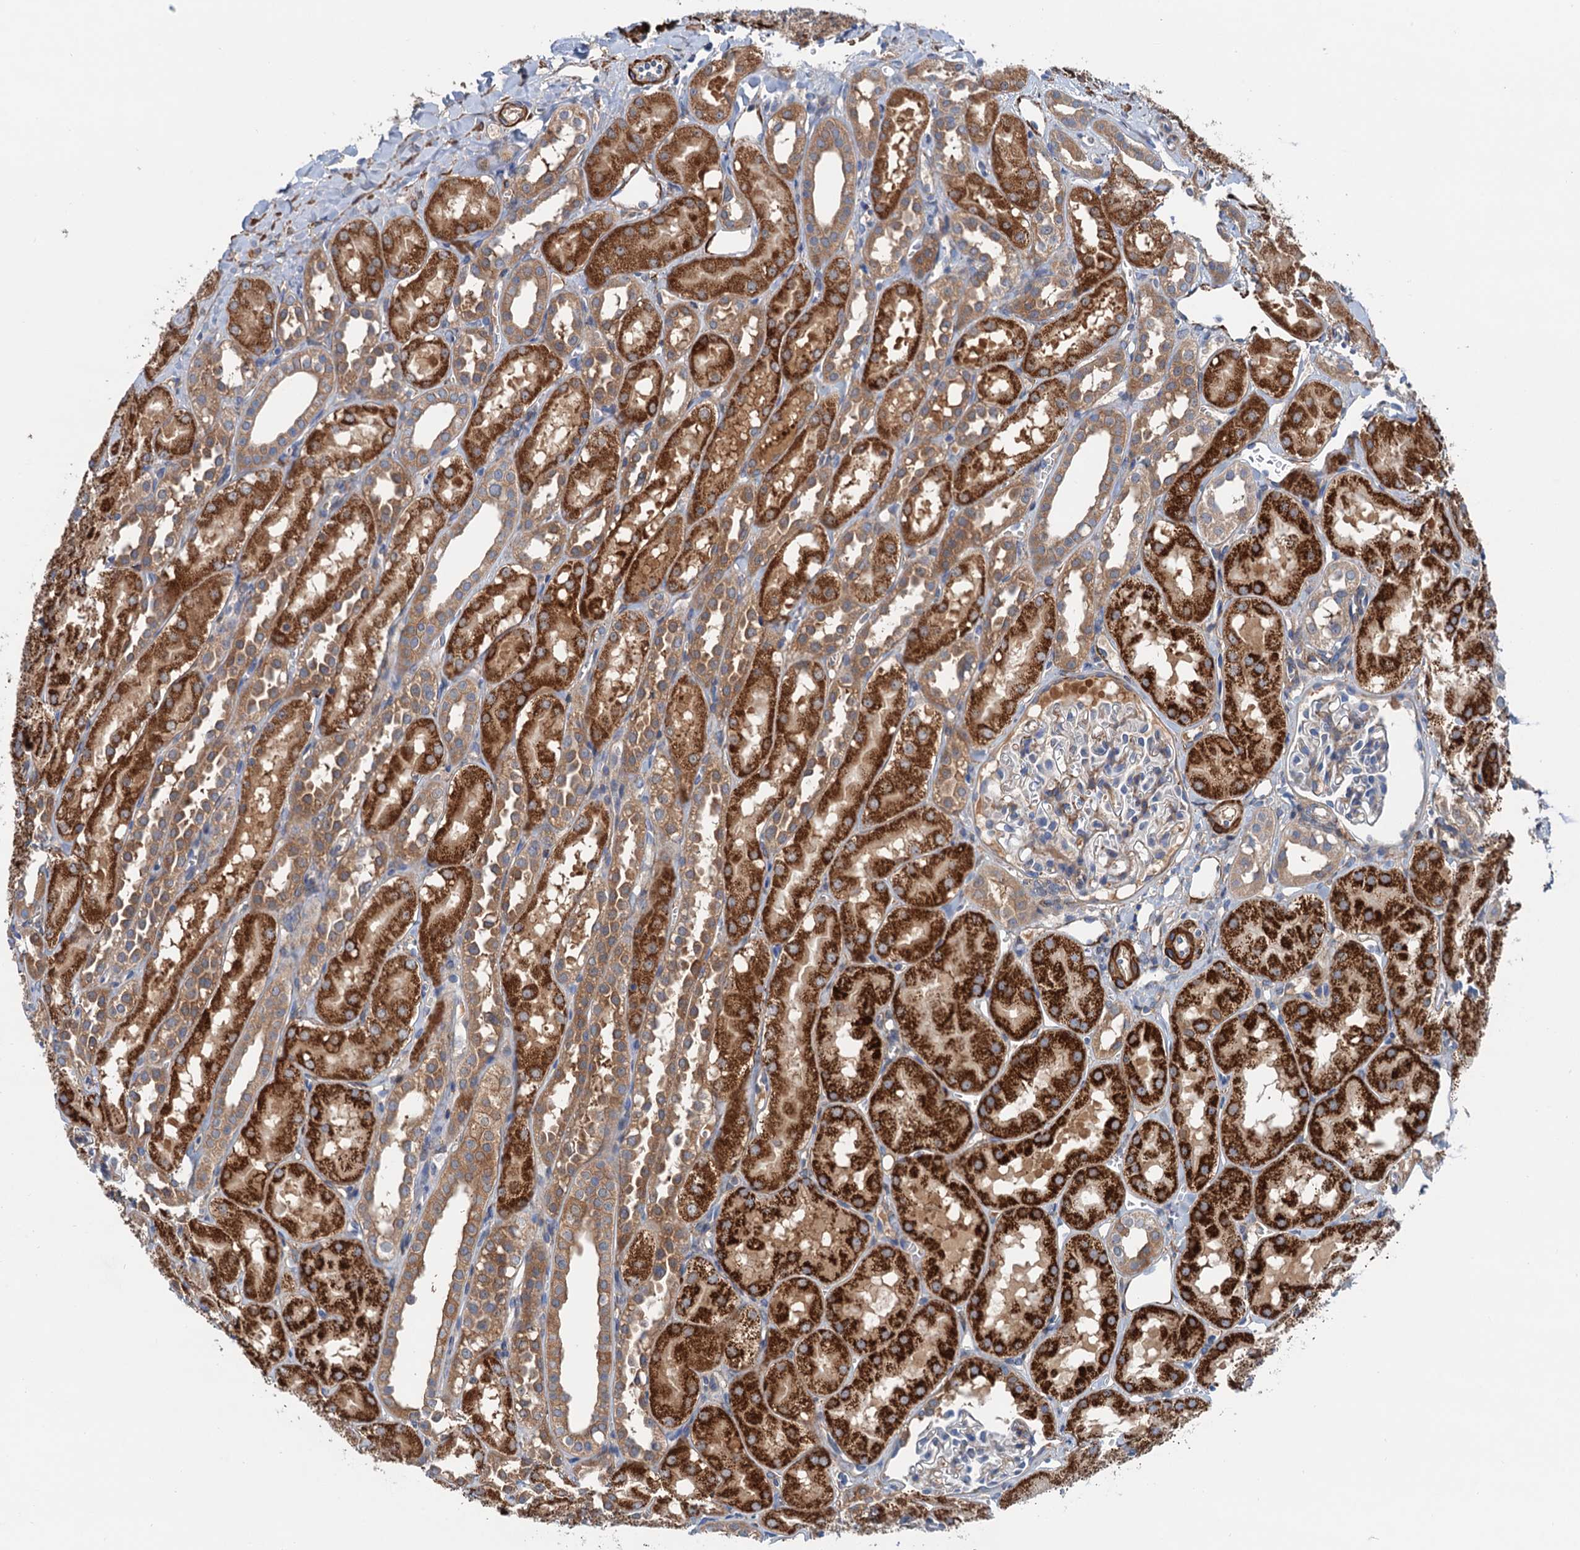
{"staining": {"intensity": "moderate", "quantity": "<25%", "location": "cytoplasmic/membranous"}, "tissue": "kidney", "cell_type": "Cells in glomeruli", "image_type": "normal", "snomed": [{"axis": "morphology", "description": "Normal tissue, NOS"}, {"axis": "topography", "description": "Kidney"}, {"axis": "topography", "description": "Urinary bladder"}], "caption": "The micrograph exhibits staining of unremarkable kidney, revealing moderate cytoplasmic/membranous protein staining (brown color) within cells in glomeruli. (Brightfield microscopy of DAB IHC at high magnification).", "gene": "CSTPP1", "patient": {"sex": "male", "age": 16}}